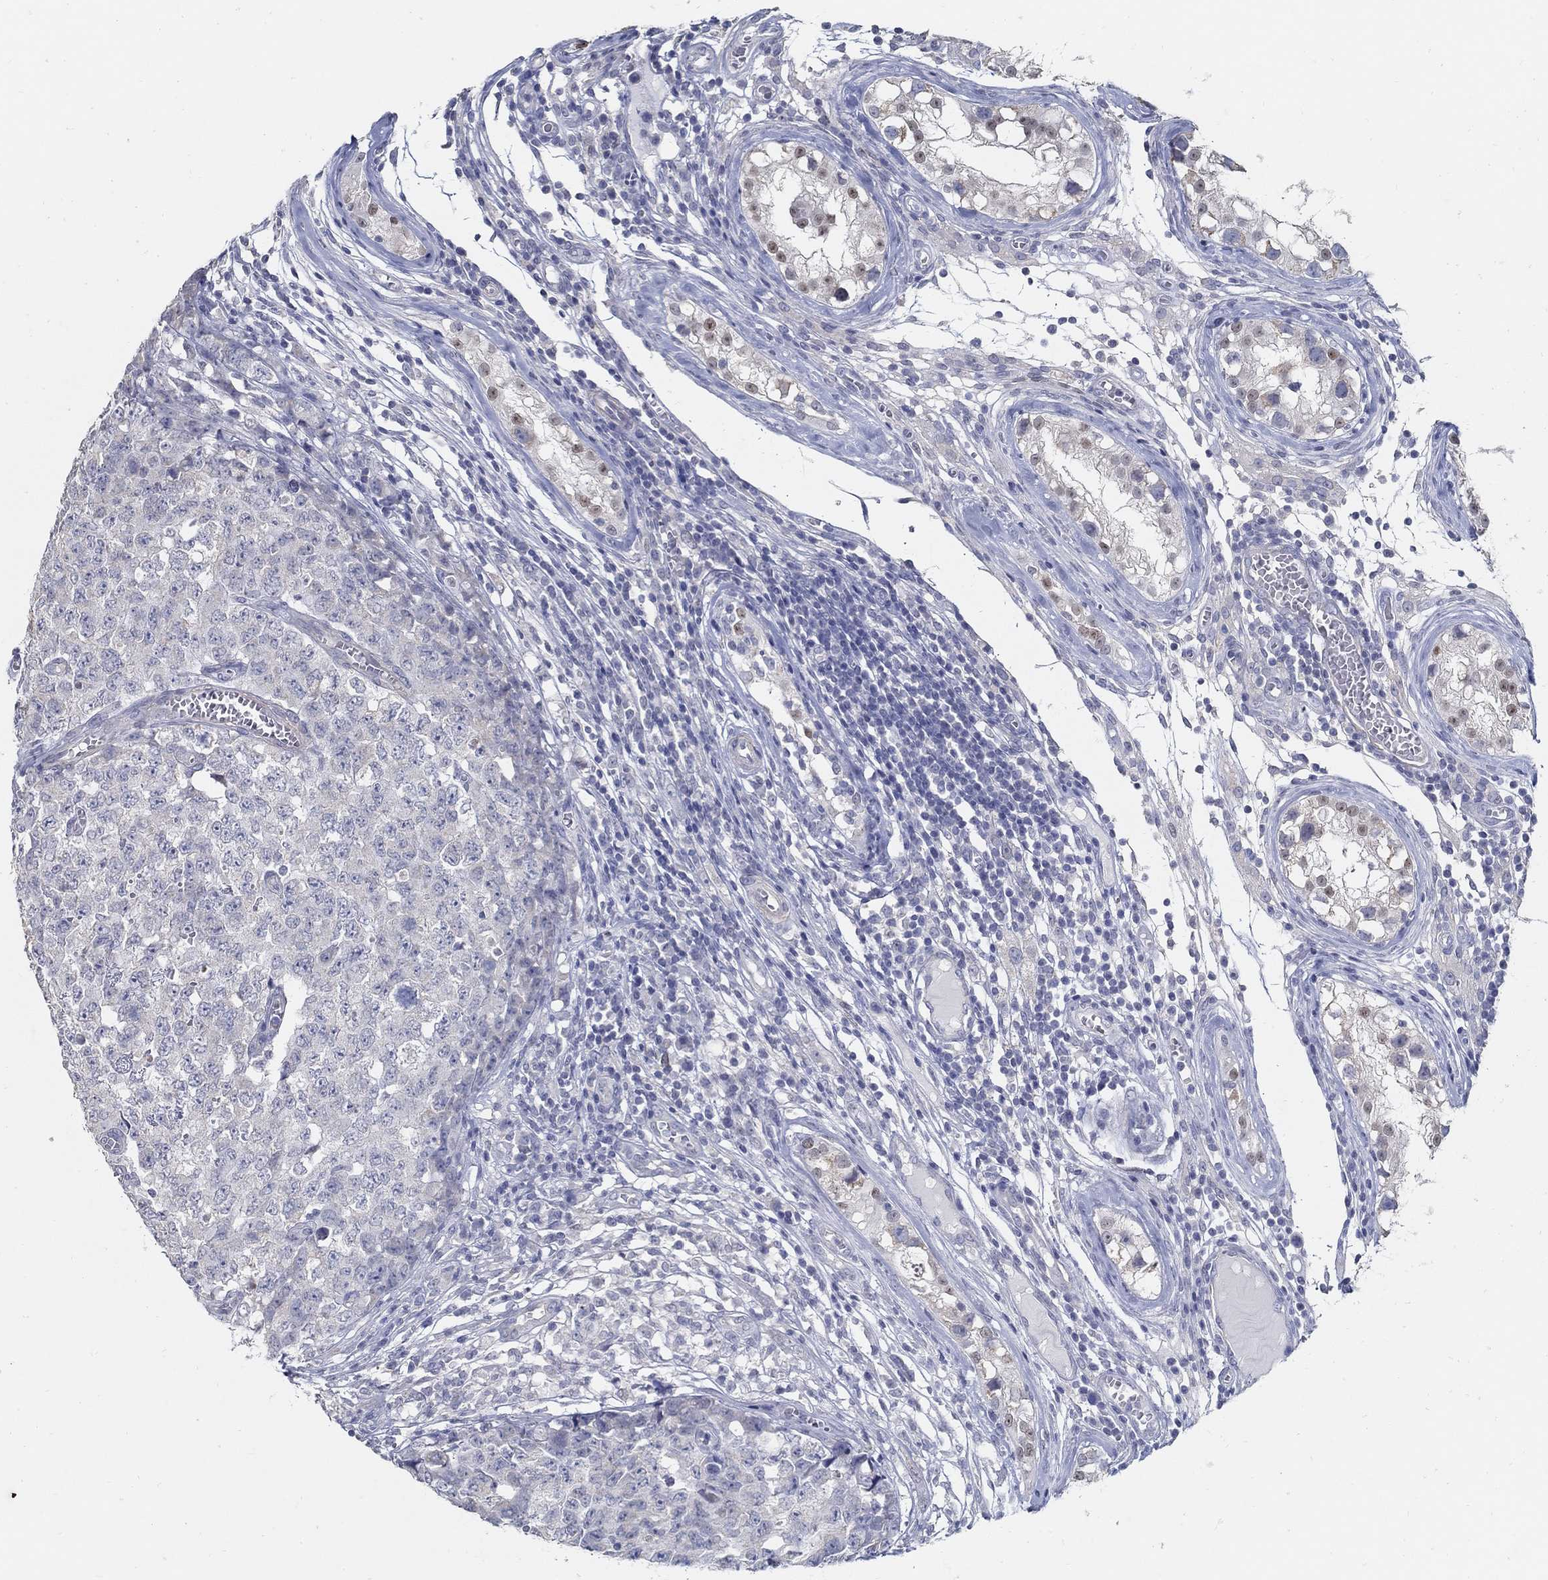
{"staining": {"intensity": "negative", "quantity": "none", "location": "none"}, "tissue": "testis cancer", "cell_type": "Tumor cells", "image_type": "cancer", "snomed": [{"axis": "morphology", "description": "Carcinoma, Embryonal, NOS"}, {"axis": "topography", "description": "Testis"}], "caption": "A high-resolution micrograph shows immunohistochemistry staining of embryonal carcinoma (testis), which shows no significant staining in tumor cells.", "gene": "USP29", "patient": {"sex": "male", "age": 23}}